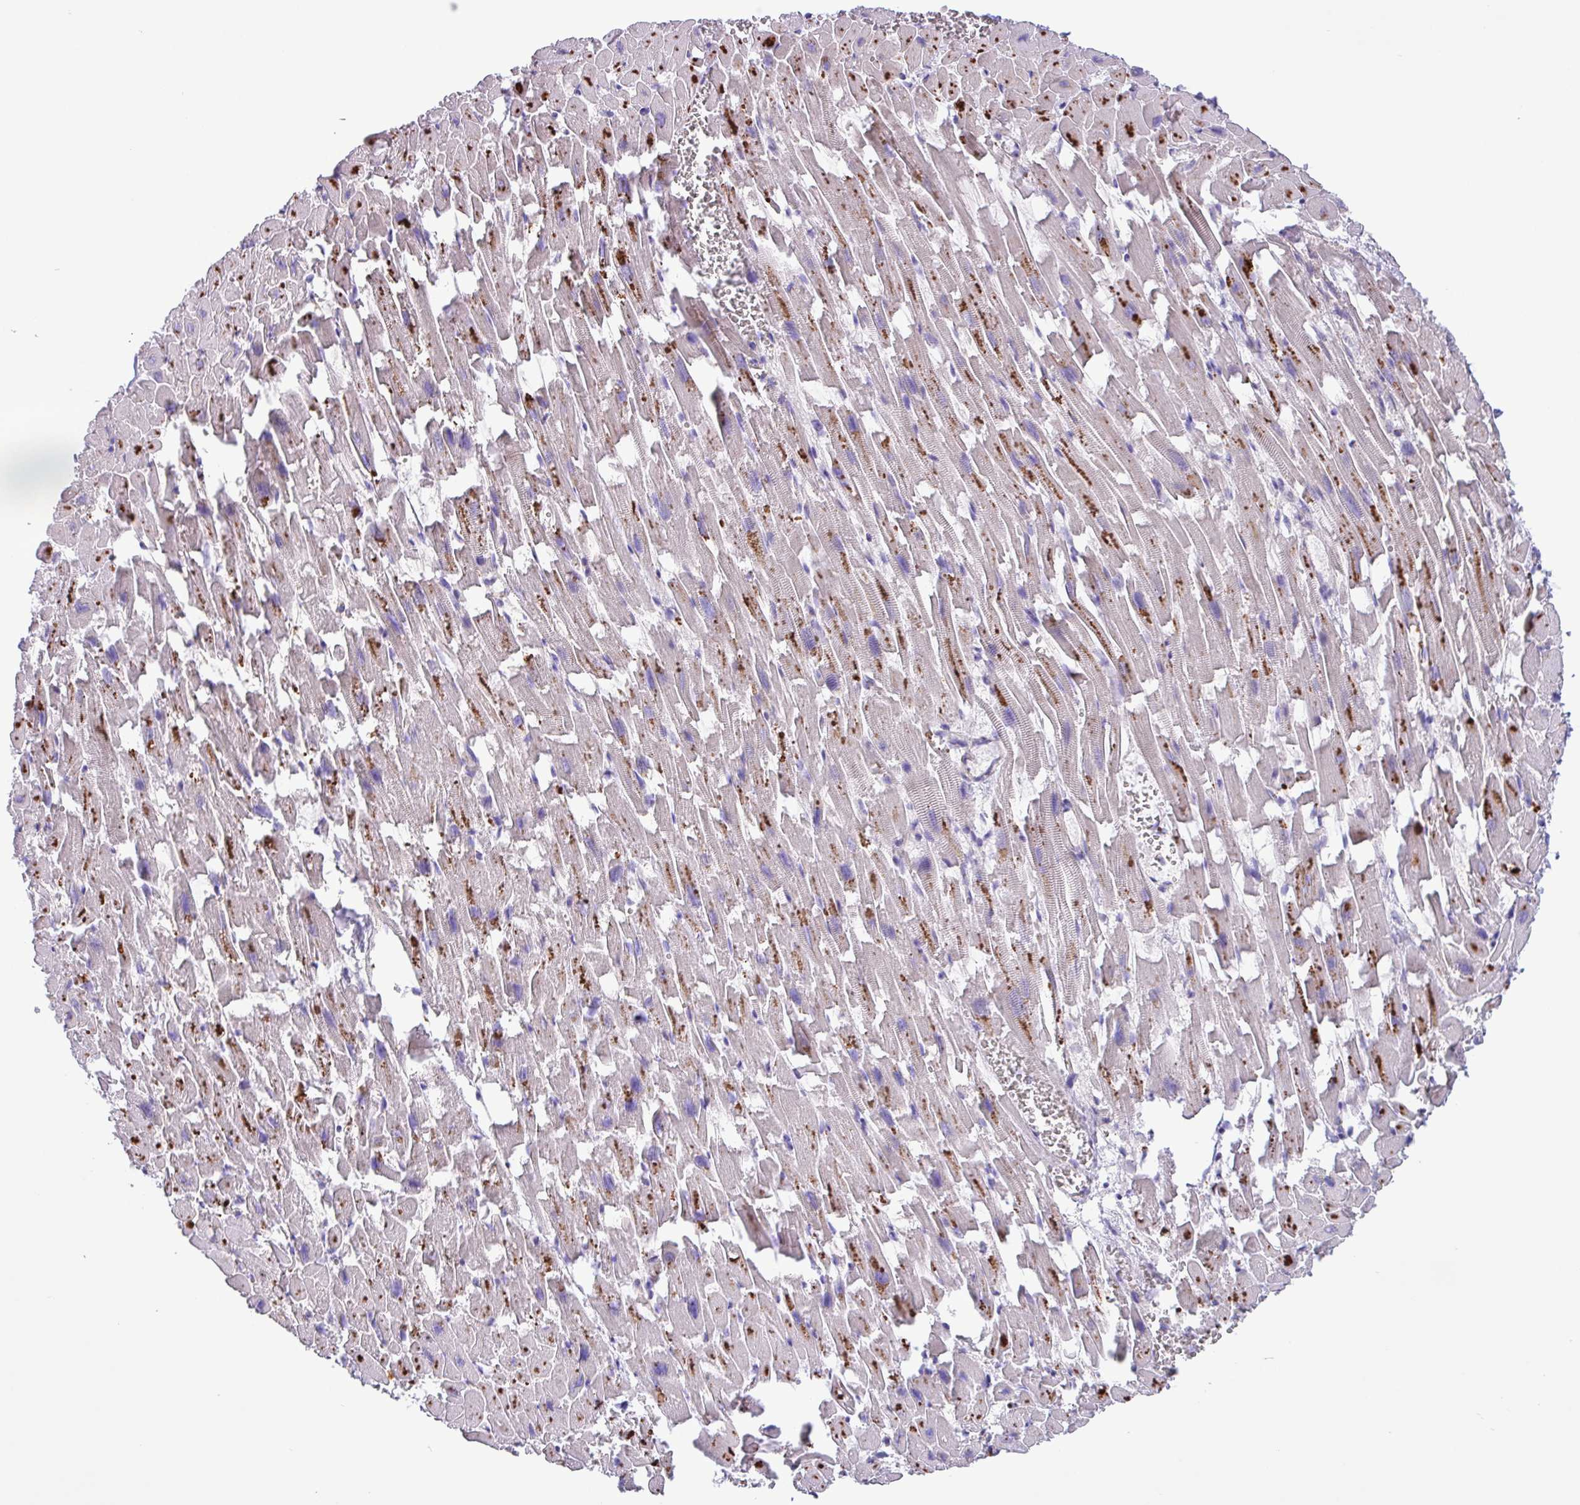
{"staining": {"intensity": "moderate", "quantity": "<25%", "location": "cytoplasmic/membranous"}, "tissue": "heart muscle", "cell_type": "Cardiomyocytes", "image_type": "normal", "snomed": [{"axis": "morphology", "description": "Normal tissue, NOS"}, {"axis": "topography", "description": "Heart"}], "caption": "Protein staining of benign heart muscle reveals moderate cytoplasmic/membranous staining in approximately <25% of cardiomyocytes. (DAB (3,3'-diaminobenzidine) IHC with brightfield microscopy, high magnification).", "gene": "SPINK8", "patient": {"sex": "female", "age": 64}}